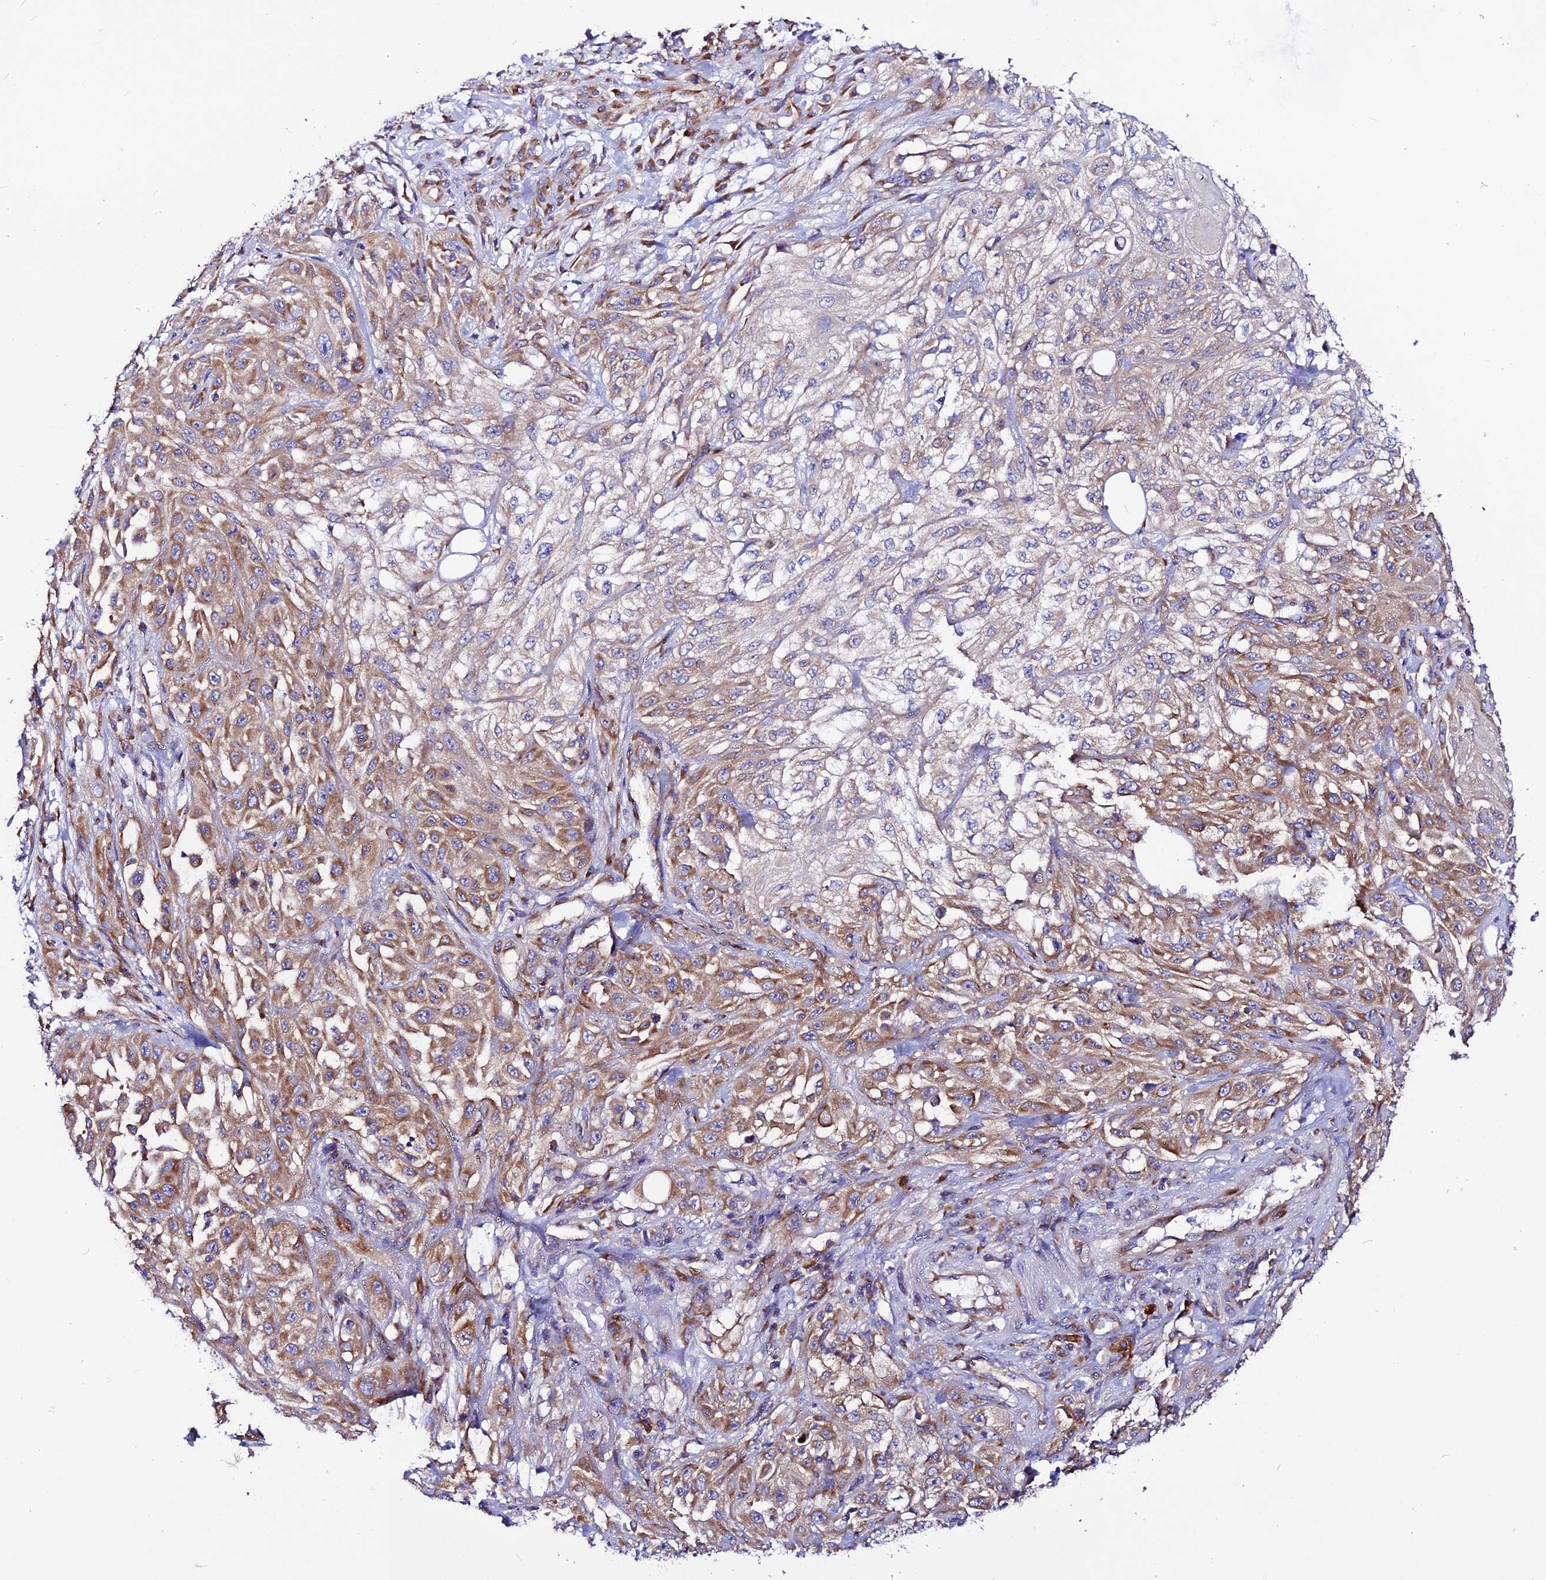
{"staining": {"intensity": "moderate", "quantity": "25%-75%", "location": "cytoplasmic/membranous"}, "tissue": "skin cancer", "cell_type": "Tumor cells", "image_type": "cancer", "snomed": [{"axis": "morphology", "description": "Squamous cell carcinoma, NOS"}, {"axis": "morphology", "description": "Squamous cell carcinoma, metastatic, NOS"}, {"axis": "topography", "description": "Skin"}, {"axis": "topography", "description": "Lymph node"}], "caption": "This is a photomicrograph of immunohistochemistry (IHC) staining of skin squamous cell carcinoma, which shows moderate expression in the cytoplasmic/membranous of tumor cells.", "gene": "EEF1G", "patient": {"sex": "male", "age": 75}}